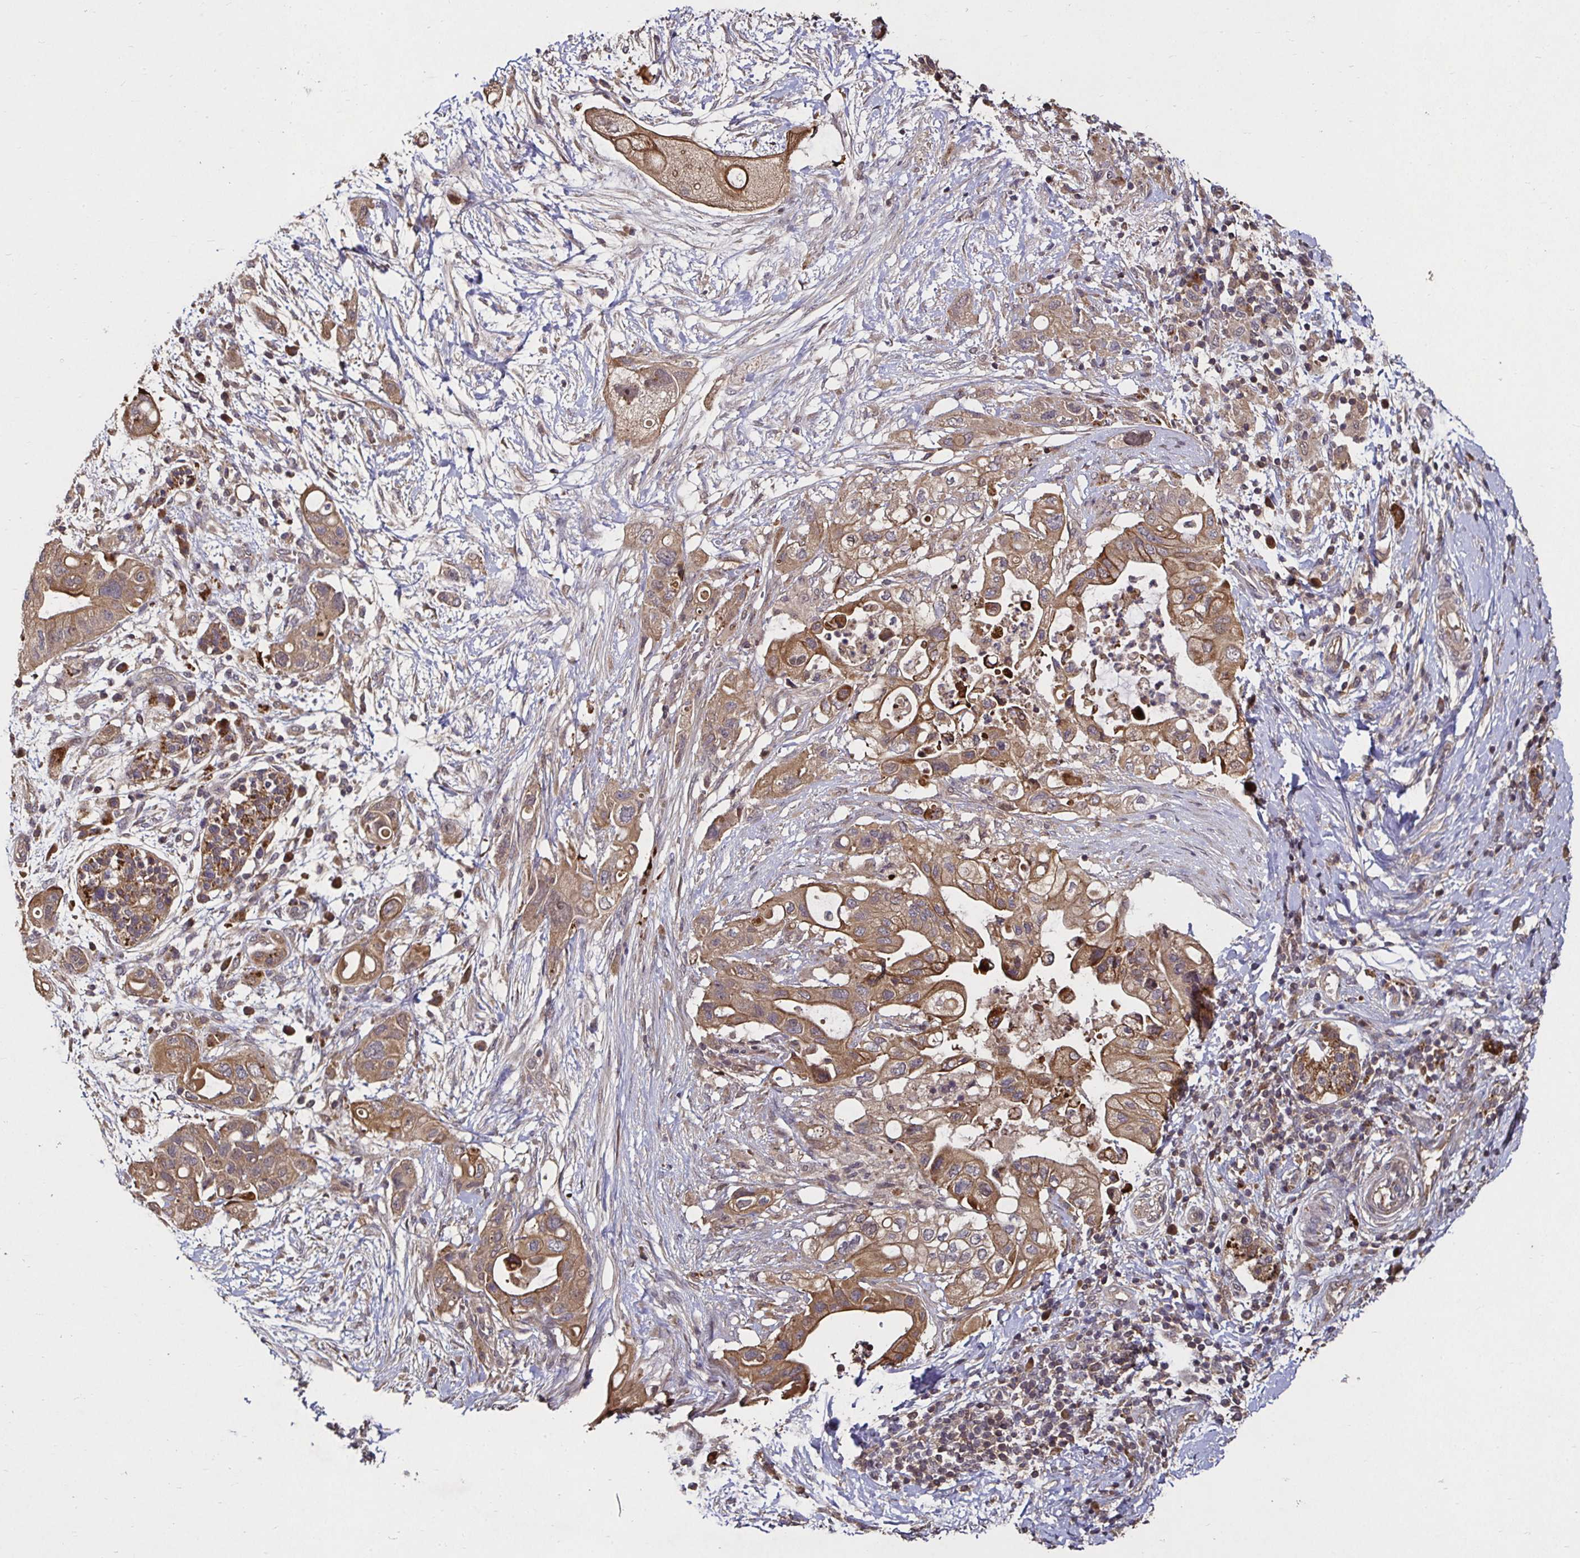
{"staining": {"intensity": "moderate", "quantity": ">75%", "location": "cytoplasmic/membranous"}, "tissue": "pancreatic cancer", "cell_type": "Tumor cells", "image_type": "cancer", "snomed": [{"axis": "morphology", "description": "Adenocarcinoma, NOS"}, {"axis": "topography", "description": "Pancreas"}], "caption": "Immunohistochemical staining of human pancreatic cancer reveals medium levels of moderate cytoplasmic/membranous protein expression in approximately >75% of tumor cells. (IHC, brightfield microscopy, high magnification).", "gene": "SMYD3", "patient": {"sex": "female", "age": 72}}